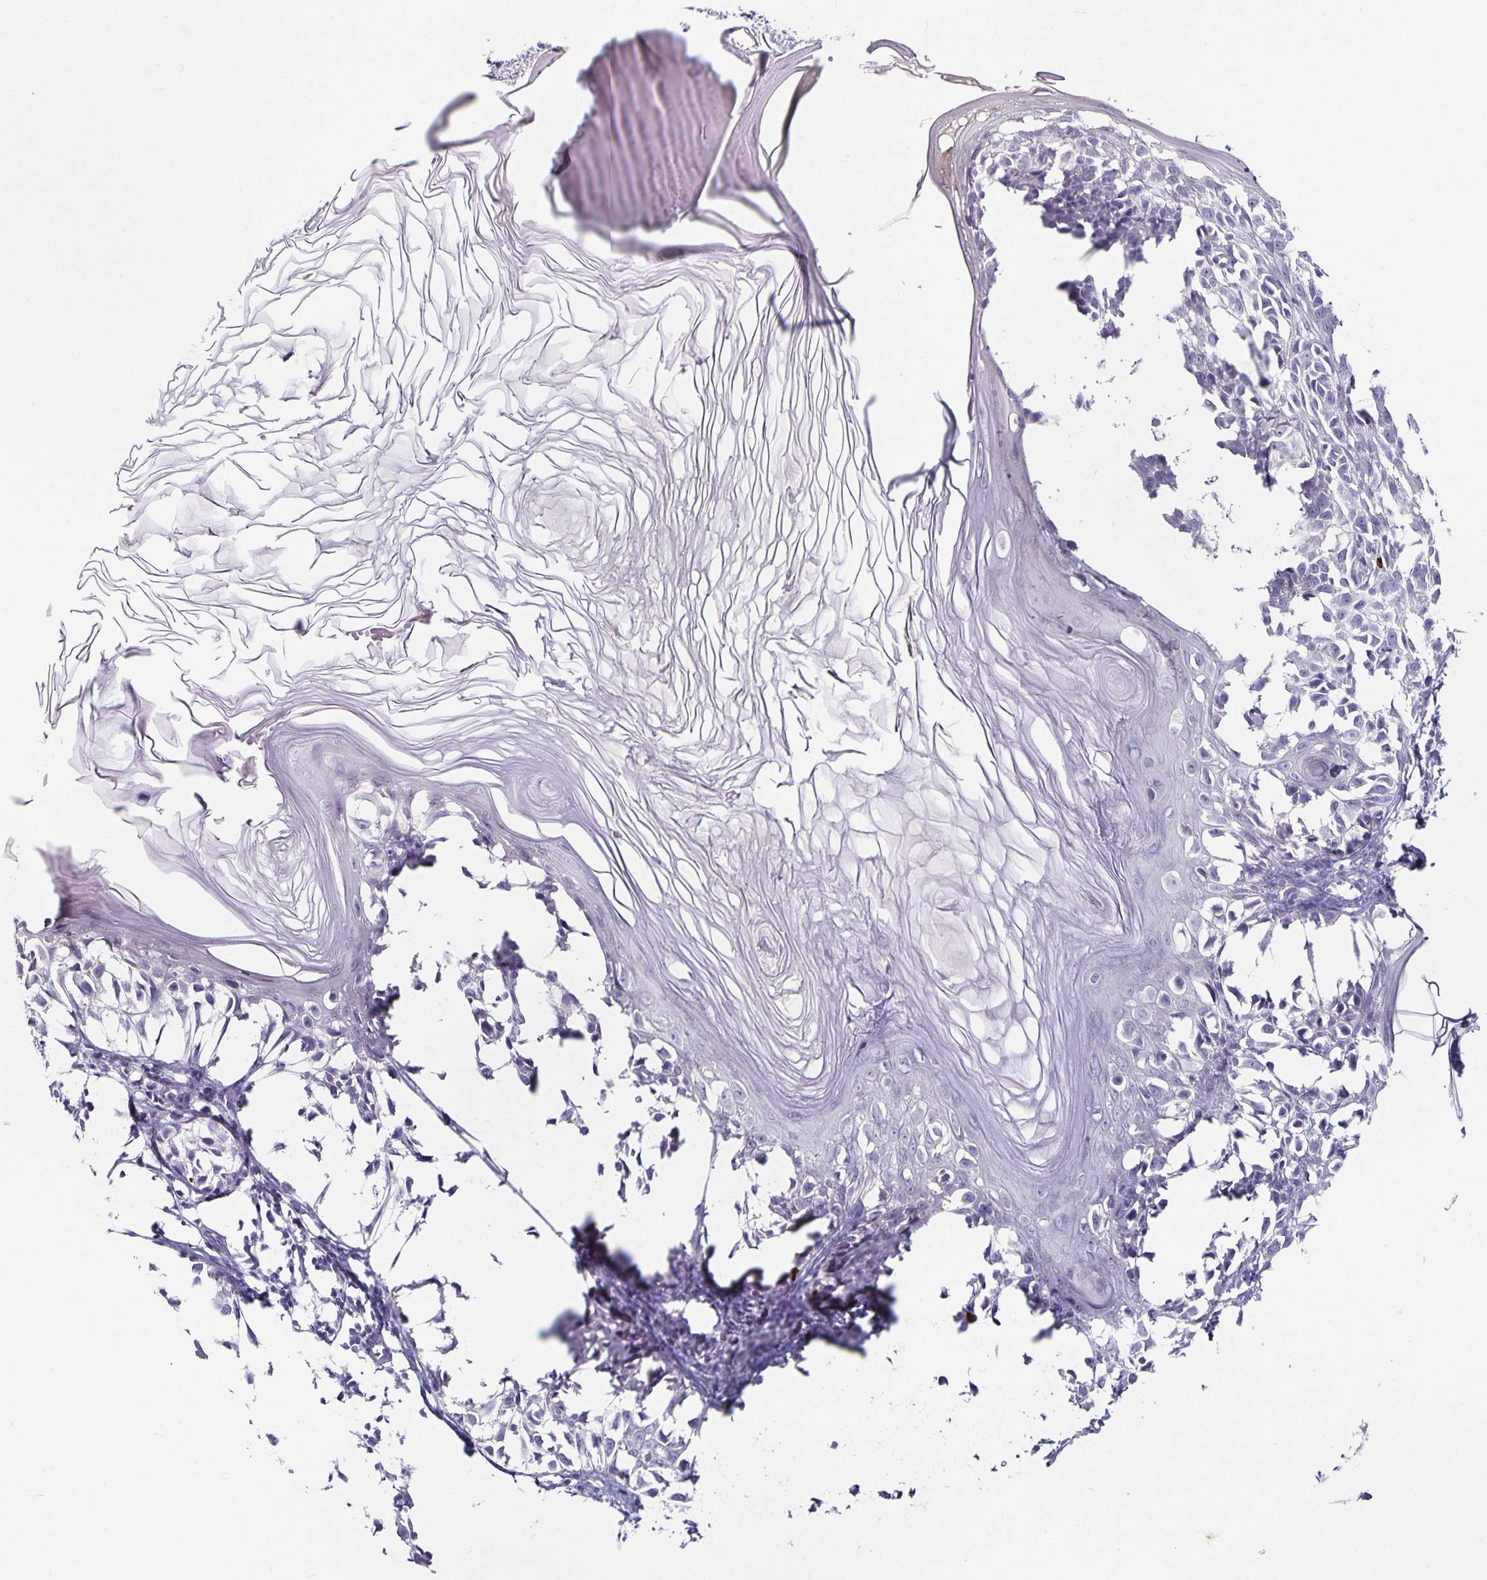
{"staining": {"intensity": "negative", "quantity": "none", "location": "none"}, "tissue": "melanoma", "cell_type": "Tumor cells", "image_type": "cancer", "snomed": [{"axis": "morphology", "description": "Malignant melanoma, NOS"}, {"axis": "topography", "description": "Skin"}], "caption": "Melanoma was stained to show a protein in brown. There is no significant expression in tumor cells.", "gene": "CHGA", "patient": {"sex": "male", "age": 73}}